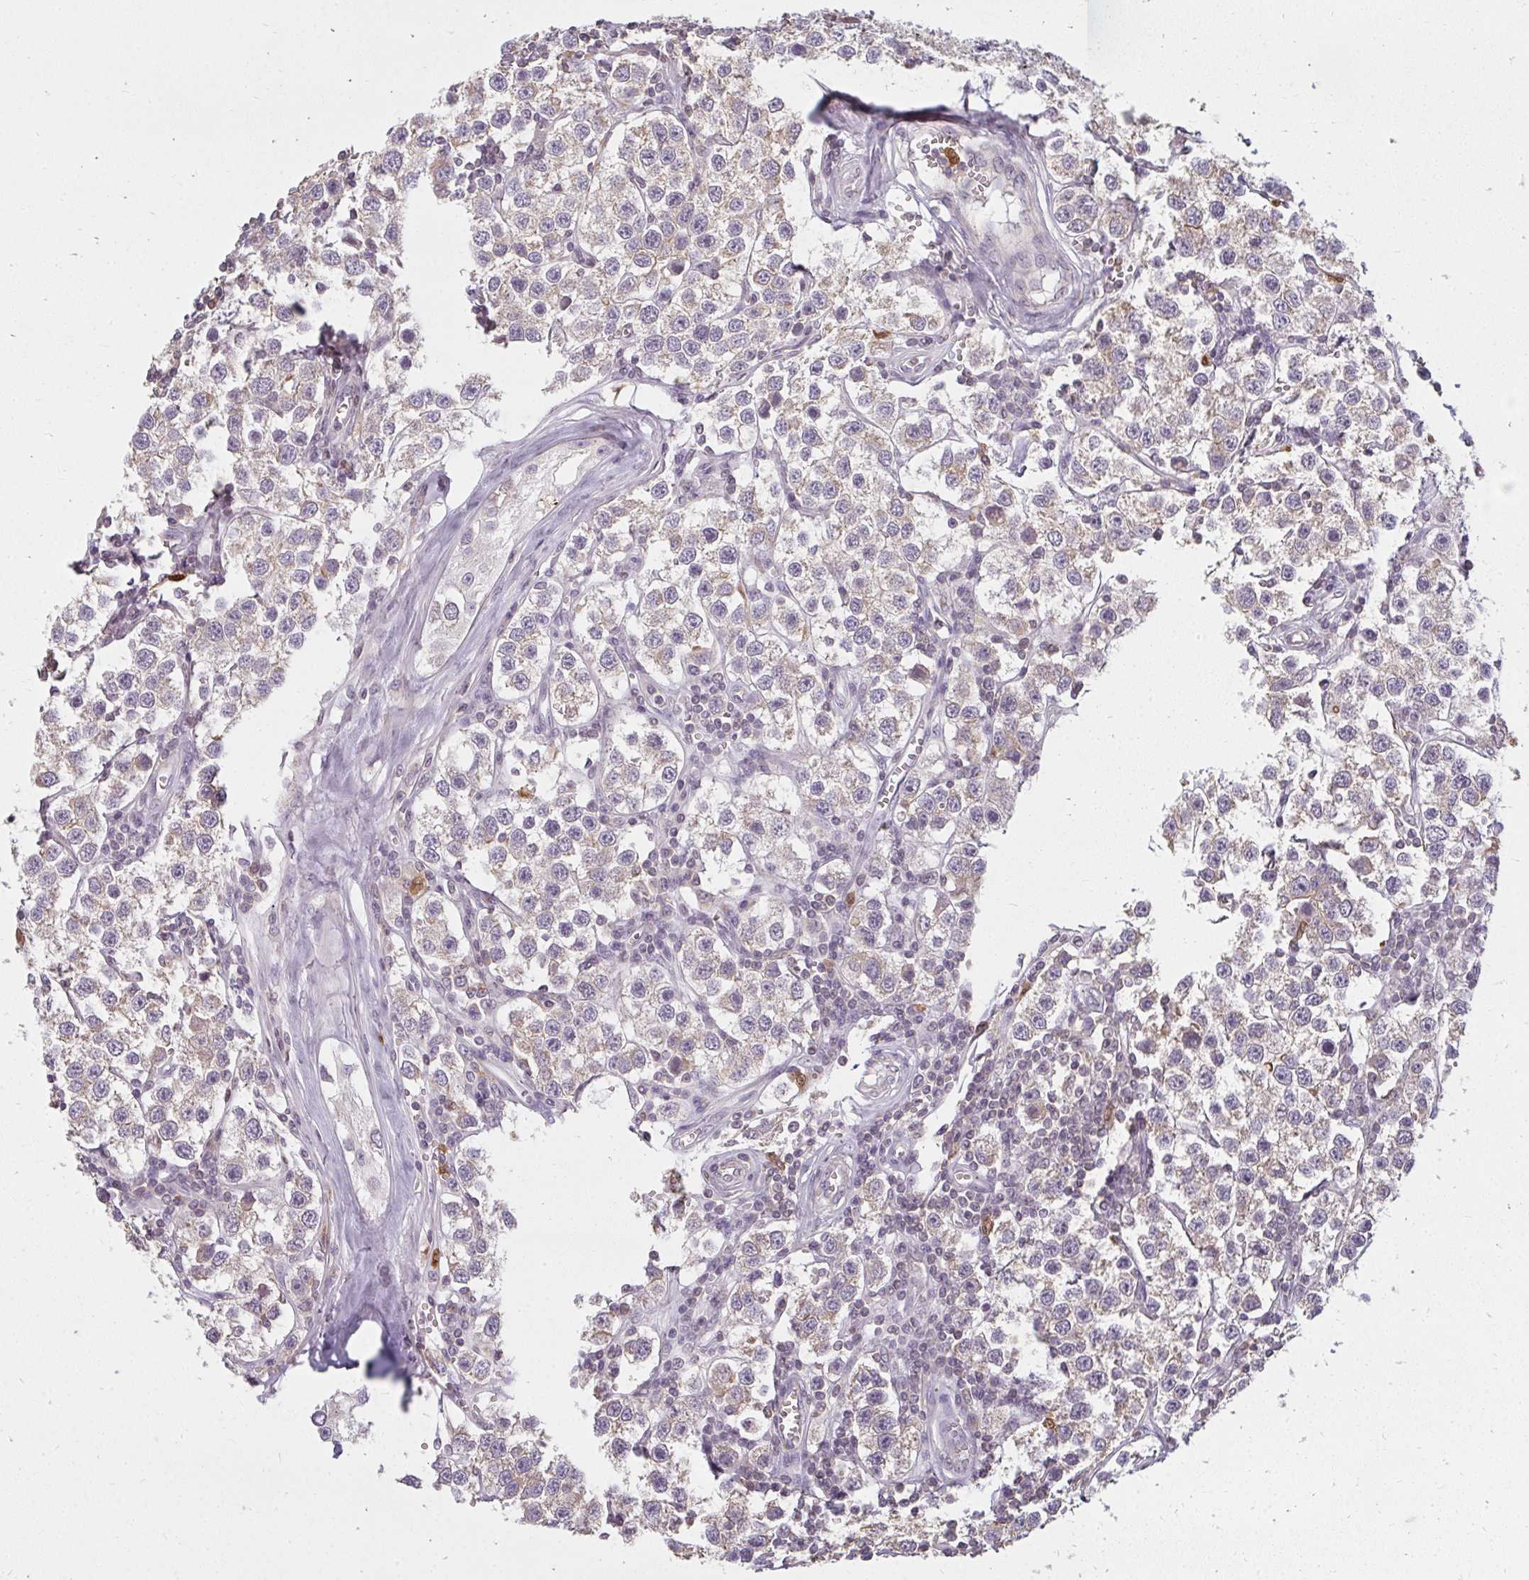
{"staining": {"intensity": "weak", "quantity": "25%-75%", "location": "cytoplasmic/membranous"}, "tissue": "testis cancer", "cell_type": "Tumor cells", "image_type": "cancer", "snomed": [{"axis": "morphology", "description": "Seminoma, NOS"}, {"axis": "topography", "description": "Testis"}], "caption": "Testis cancer stained with a protein marker displays weak staining in tumor cells.", "gene": "CNTRL", "patient": {"sex": "male", "age": 34}}